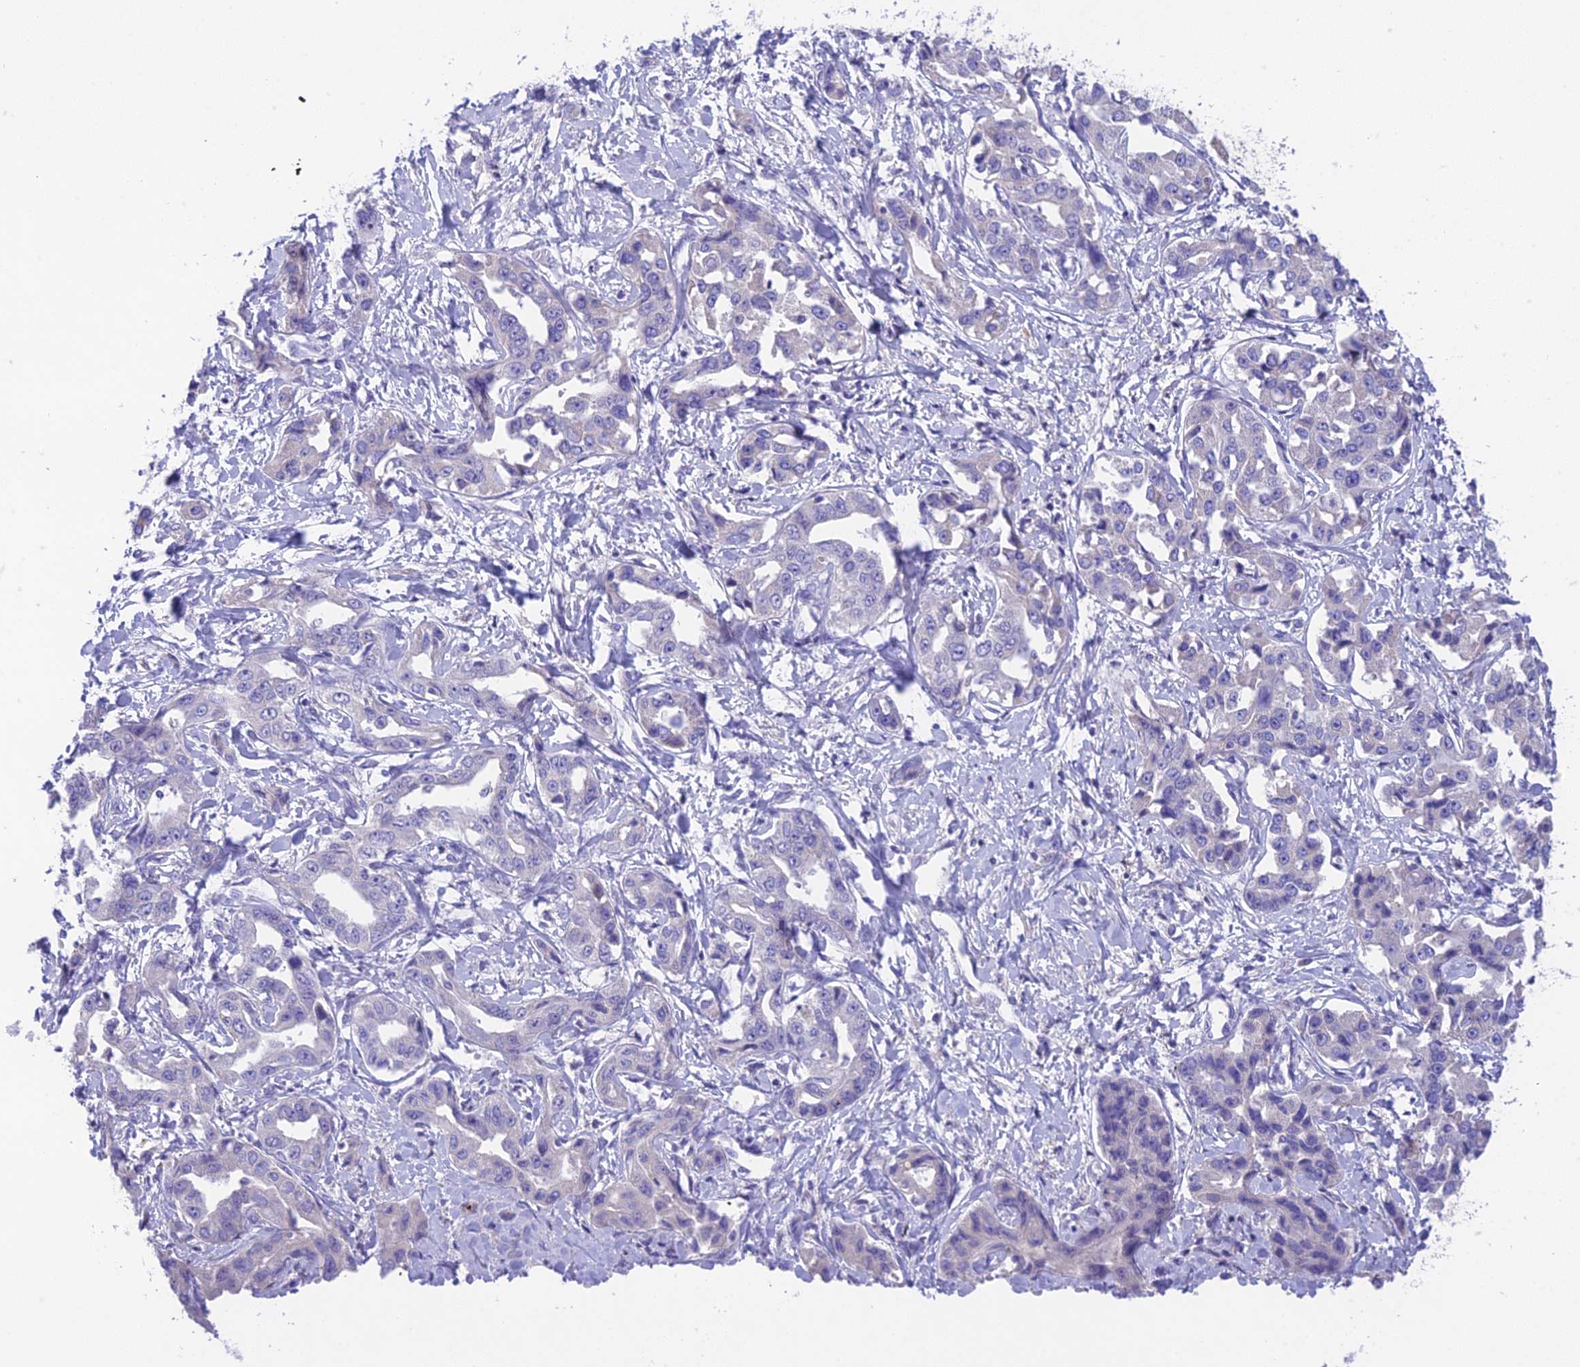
{"staining": {"intensity": "negative", "quantity": "none", "location": "none"}, "tissue": "liver cancer", "cell_type": "Tumor cells", "image_type": "cancer", "snomed": [{"axis": "morphology", "description": "Cholangiocarcinoma"}, {"axis": "topography", "description": "Liver"}], "caption": "A photomicrograph of human liver cancer (cholangiocarcinoma) is negative for staining in tumor cells.", "gene": "KIAA0408", "patient": {"sex": "male", "age": 59}}